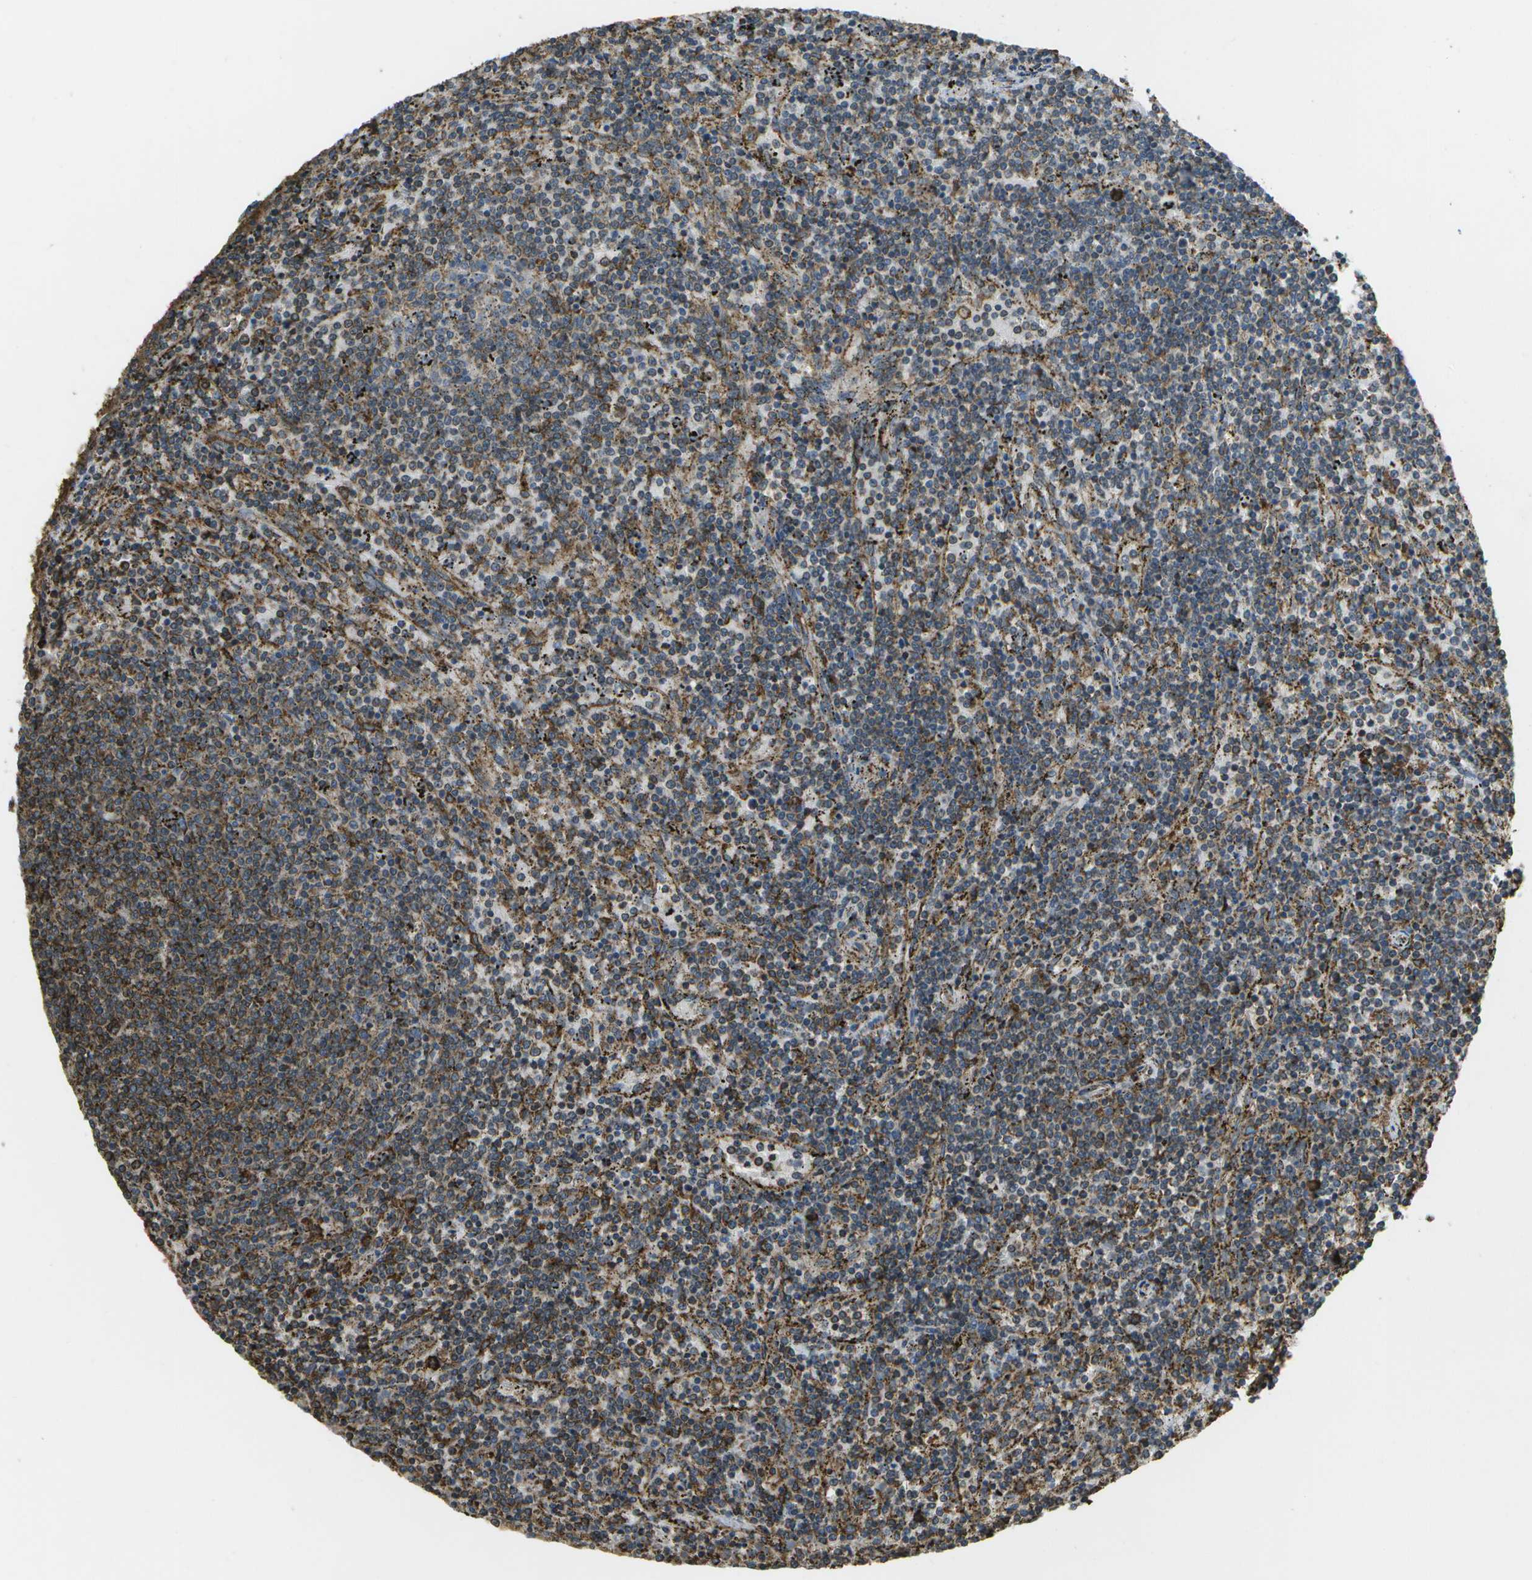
{"staining": {"intensity": "weak", "quantity": "25%-75%", "location": "cytoplasmic/membranous"}, "tissue": "lymphoma", "cell_type": "Tumor cells", "image_type": "cancer", "snomed": [{"axis": "morphology", "description": "Malignant lymphoma, non-Hodgkin's type, Low grade"}, {"axis": "topography", "description": "Spleen"}], "caption": "High-magnification brightfield microscopy of malignant lymphoma, non-Hodgkin's type (low-grade) stained with DAB (3,3'-diaminobenzidine) (brown) and counterstained with hematoxylin (blue). tumor cells exhibit weak cytoplasmic/membranous positivity is appreciated in approximately25%-75% of cells.", "gene": "PDIA4", "patient": {"sex": "female", "age": 50}}